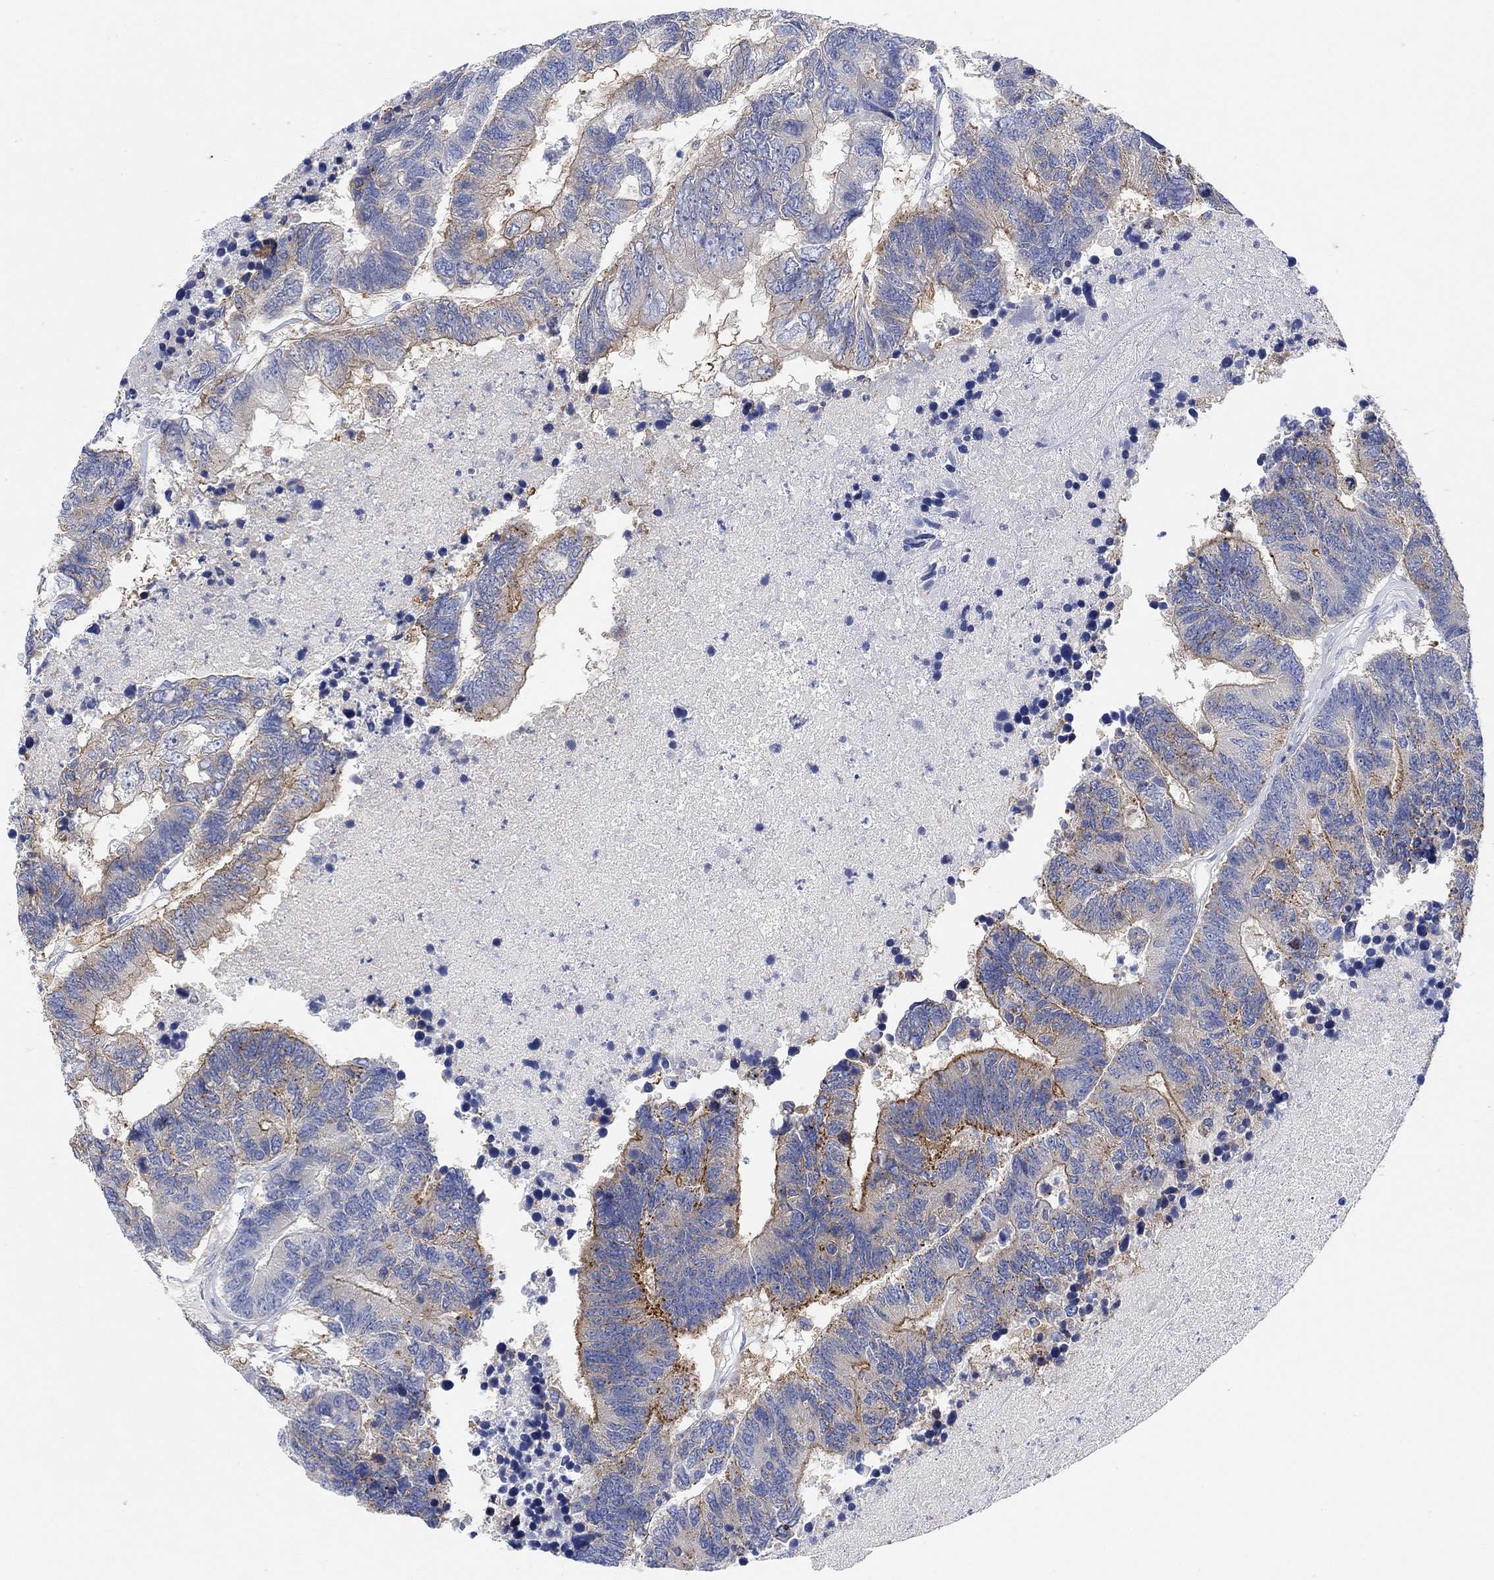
{"staining": {"intensity": "strong", "quantity": "<25%", "location": "cytoplasmic/membranous"}, "tissue": "colorectal cancer", "cell_type": "Tumor cells", "image_type": "cancer", "snomed": [{"axis": "morphology", "description": "Adenocarcinoma, NOS"}, {"axis": "topography", "description": "Colon"}], "caption": "This image shows immunohistochemistry (IHC) staining of colorectal cancer (adenocarcinoma), with medium strong cytoplasmic/membranous positivity in approximately <25% of tumor cells.", "gene": "RGS1", "patient": {"sex": "female", "age": 48}}